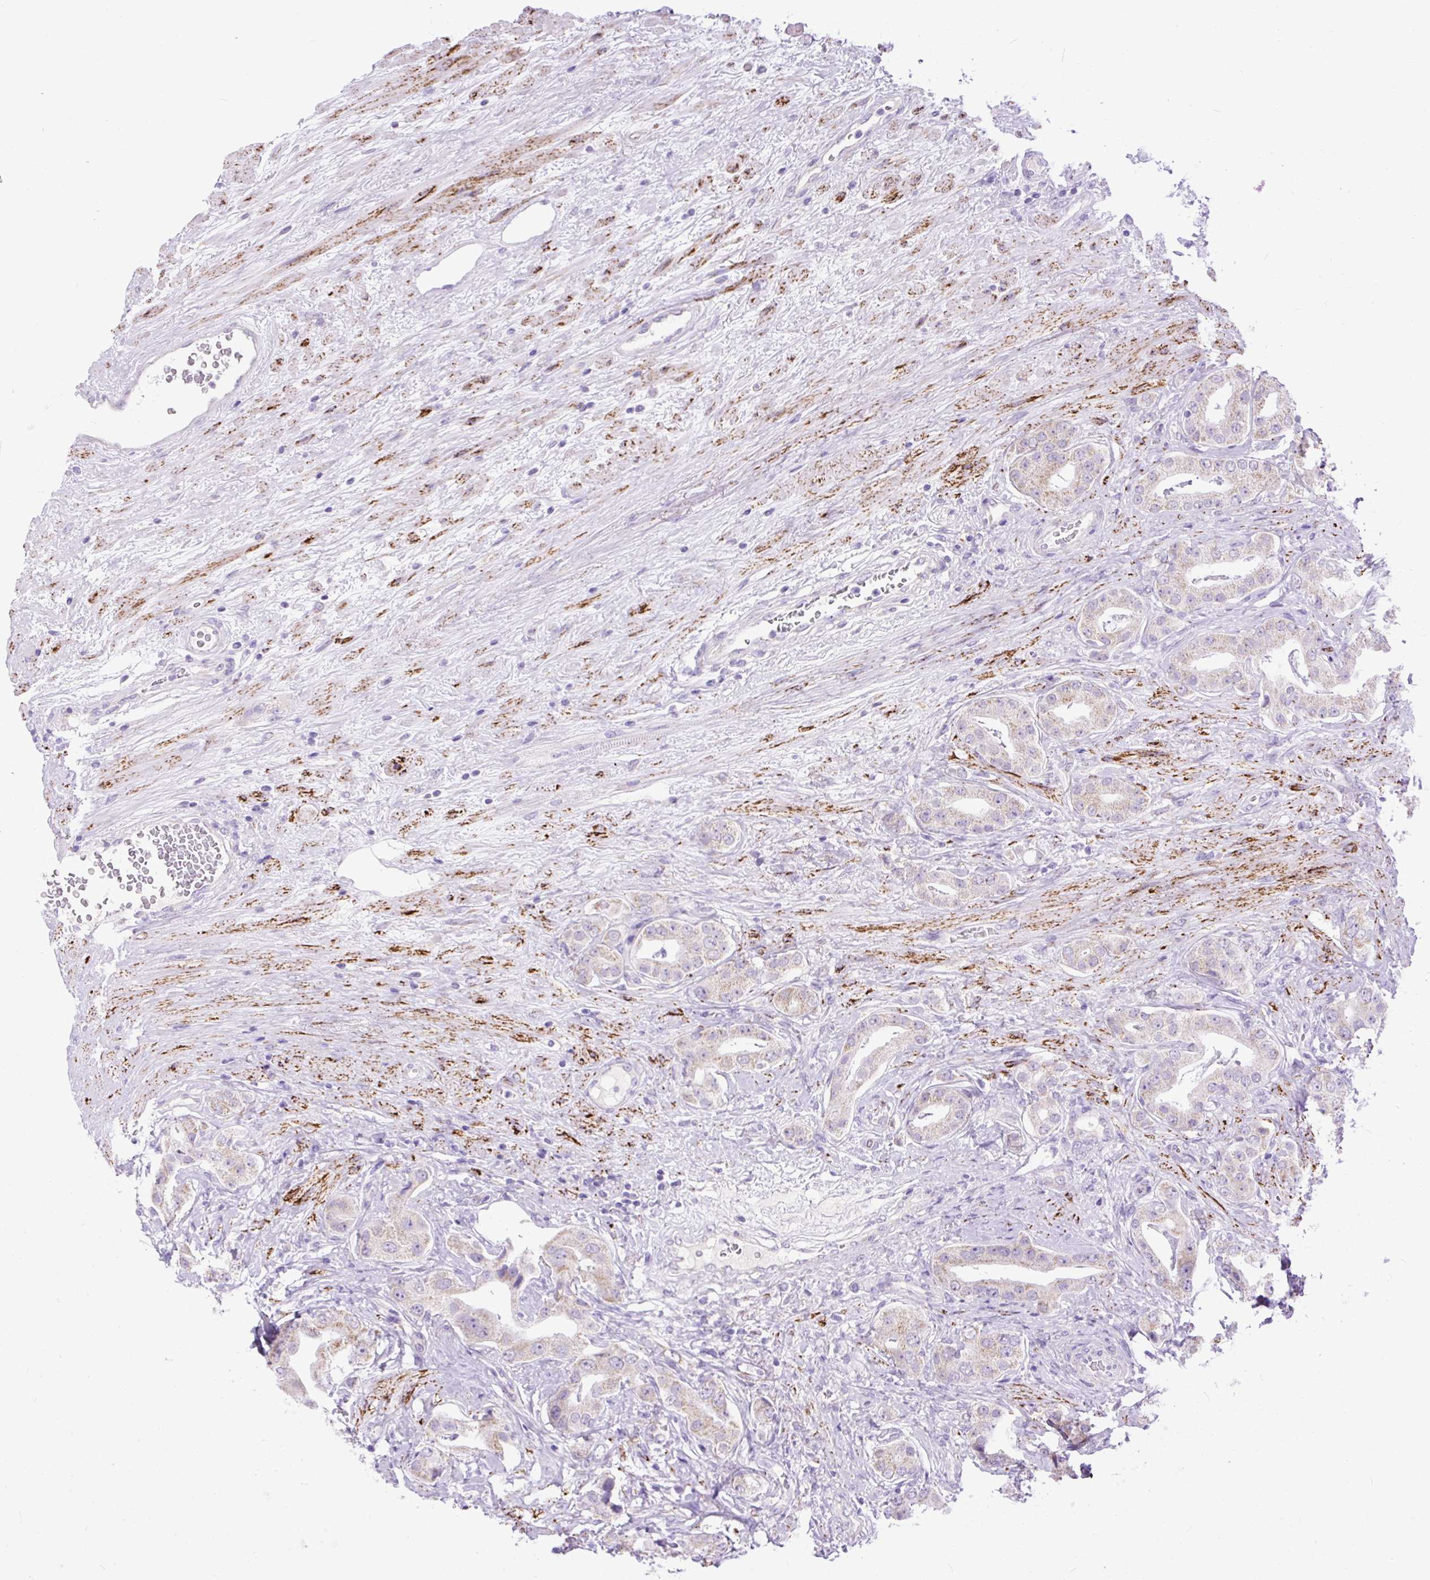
{"staining": {"intensity": "negative", "quantity": "none", "location": "none"}, "tissue": "prostate cancer", "cell_type": "Tumor cells", "image_type": "cancer", "snomed": [{"axis": "morphology", "description": "Adenocarcinoma, High grade"}, {"axis": "topography", "description": "Prostate"}], "caption": "Photomicrograph shows no protein positivity in tumor cells of adenocarcinoma (high-grade) (prostate) tissue.", "gene": "ZNF256", "patient": {"sex": "male", "age": 63}}